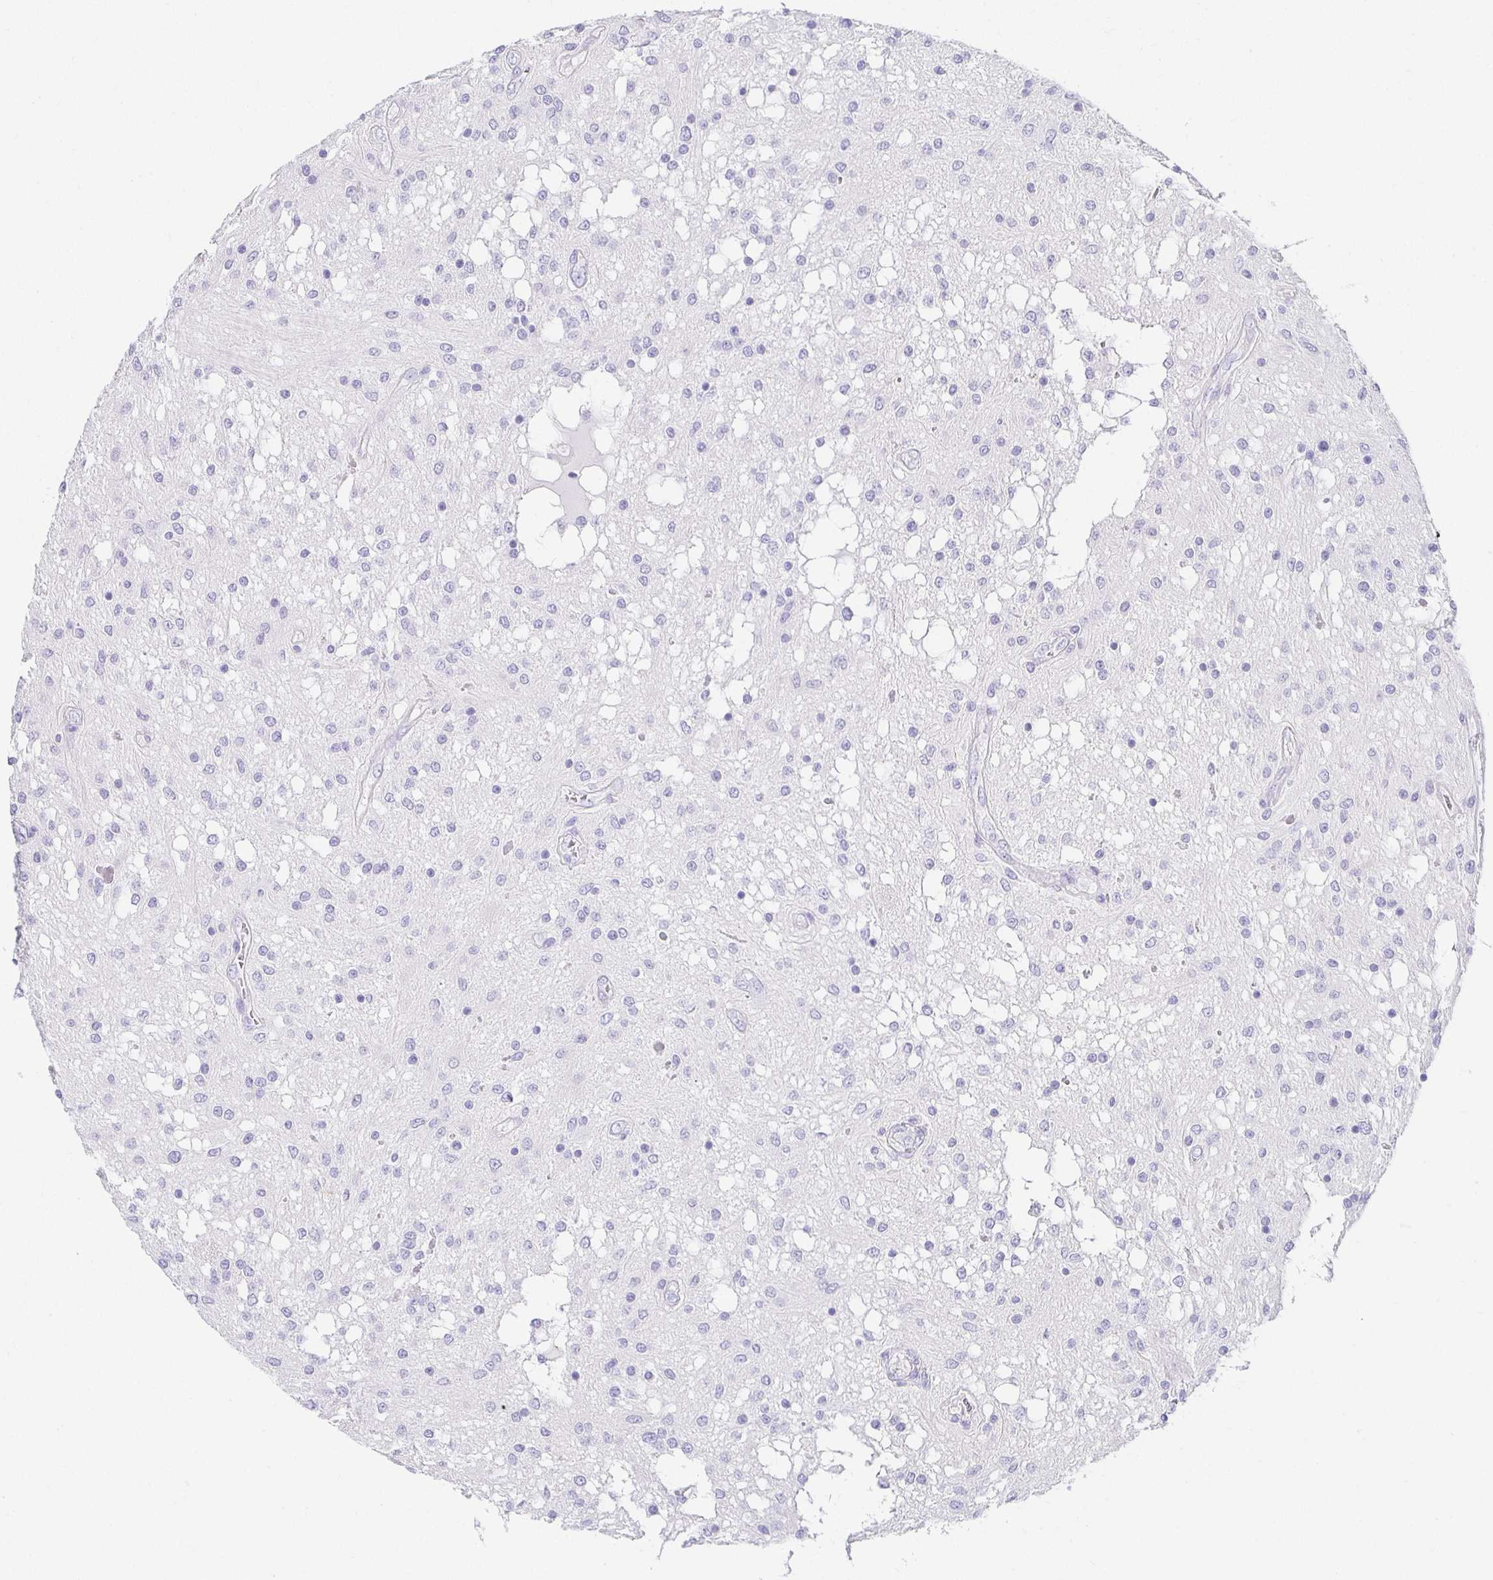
{"staining": {"intensity": "negative", "quantity": "none", "location": "none"}, "tissue": "glioma", "cell_type": "Tumor cells", "image_type": "cancer", "snomed": [{"axis": "morphology", "description": "Glioma, malignant, Low grade"}, {"axis": "topography", "description": "Cerebellum"}], "caption": "This is a photomicrograph of immunohistochemistry staining of malignant glioma (low-grade), which shows no expression in tumor cells.", "gene": "CHAT", "patient": {"sex": "female", "age": 14}}